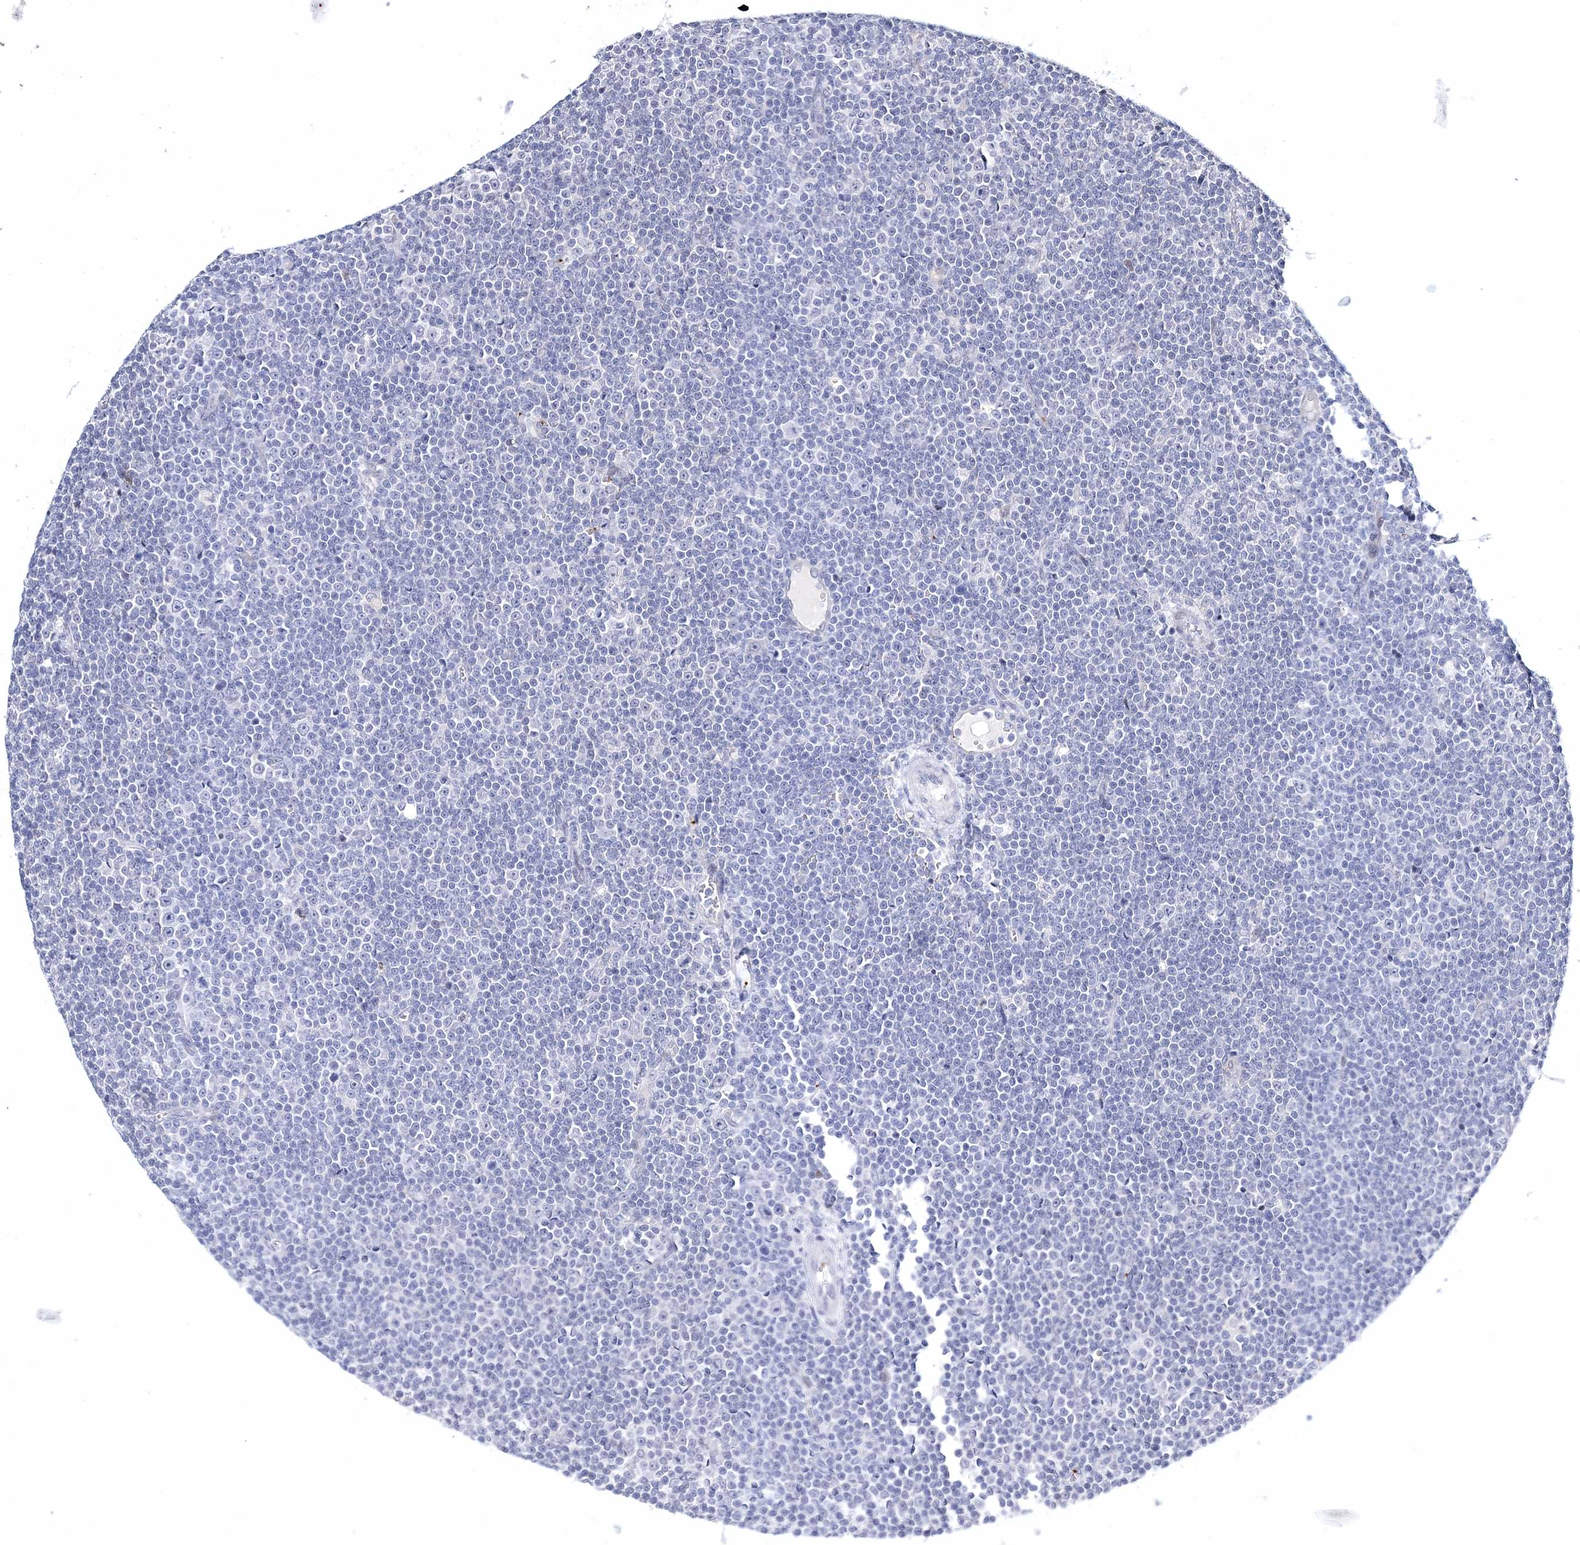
{"staining": {"intensity": "negative", "quantity": "none", "location": "none"}, "tissue": "lymphoma", "cell_type": "Tumor cells", "image_type": "cancer", "snomed": [{"axis": "morphology", "description": "Malignant lymphoma, non-Hodgkin's type, Low grade"}, {"axis": "topography", "description": "Lymph node"}], "caption": "A high-resolution micrograph shows IHC staining of lymphoma, which reveals no significant staining in tumor cells. Nuclei are stained in blue.", "gene": "MYOZ2", "patient": {"sex": "female", "age": 67}}